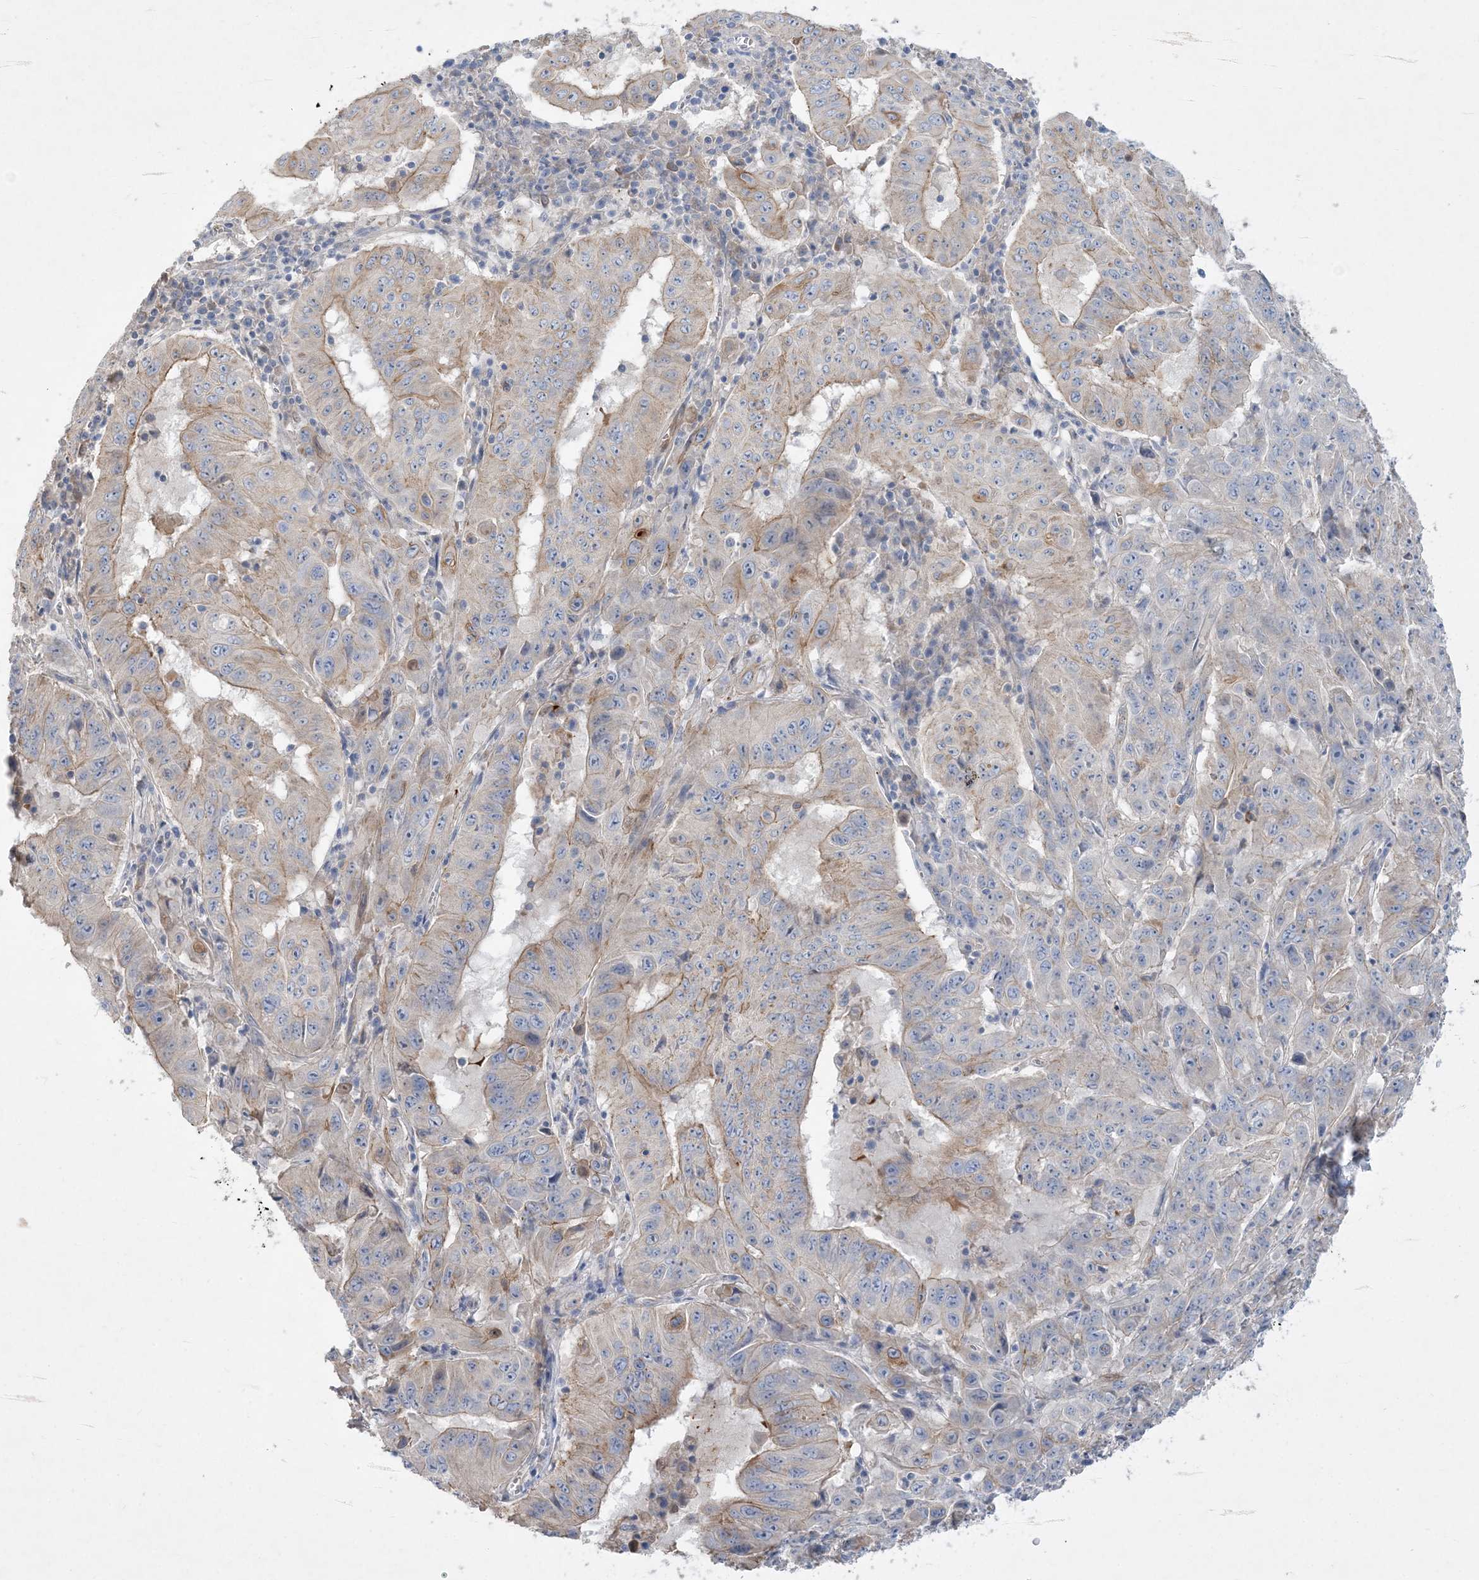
{"staining": {"intensity": "moderate", "quantity": "<25%", "location": "cytoplasmic/membranous"}, "tissue": "pancreatic cancer", "cell_type": "Tumor cells", "image_type": "cancer", "snomed": [{"axis": "morphology", "description": "Adenocarcinoma, NOS"}, {"axis": "topography", "description": "Pancreas"}], "caption": "Immunohistochemical staining of pancreatic cancer demonstrates low levels of moderate cytoplasmic/membranous protein expression in about <25% of tumor cells.", "gene": "ADCK2", "patient": {"sex": "male", "age": 63}}